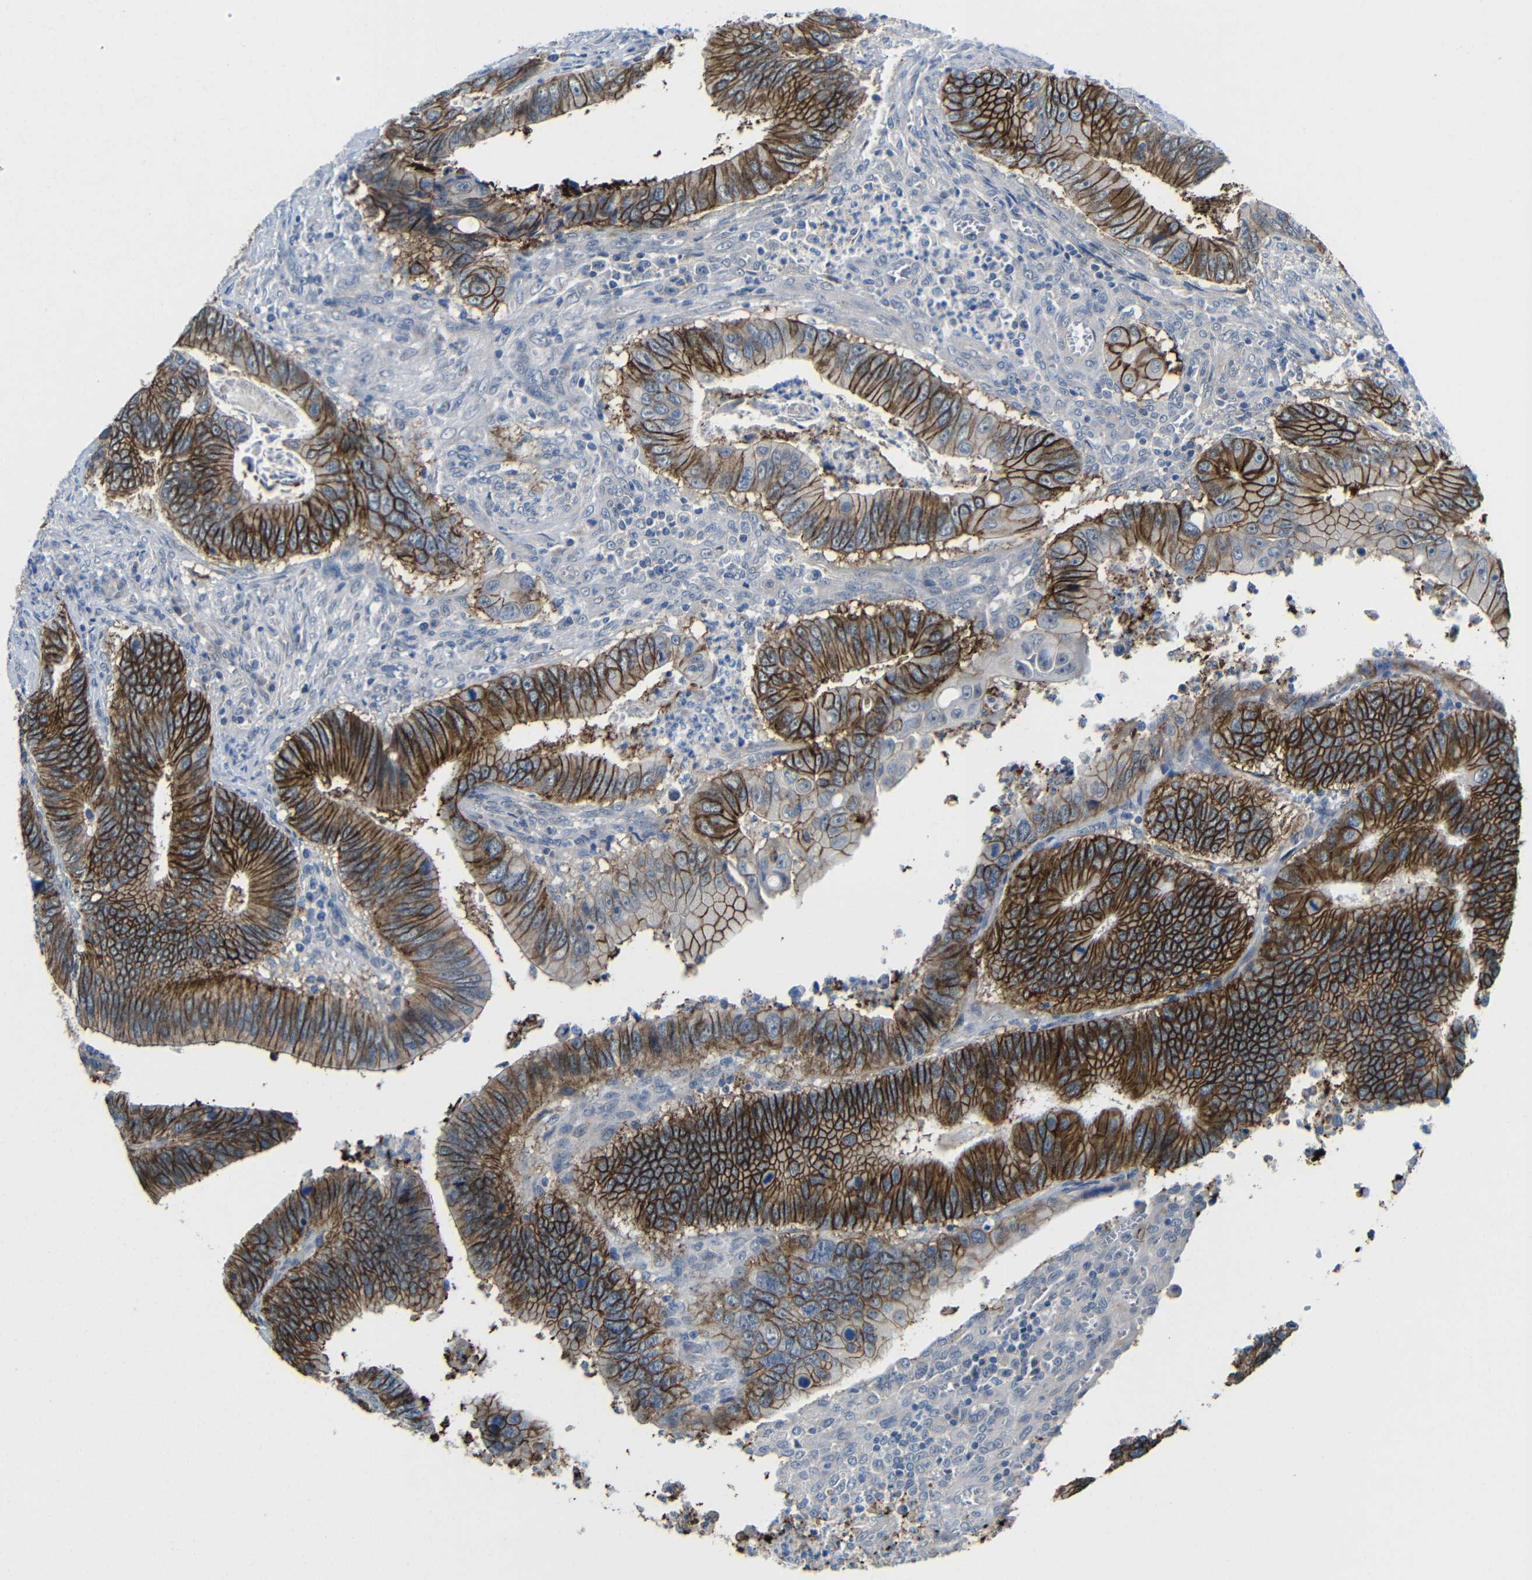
{"staining": {"intensity": "strong", "quantity": ">75%", "location": "cytoplasmic/membranous"}, "tissue": "colorectal cancer", "cell_type": "Tumor cells", "image_type": "cancer", "snomed": [{"axis": "morphology", "description": "Inflammation, NOS"}, {"axis": "morphology", "description": "Adenocarcinoma, NOS"}, {"axis": "topography", "description": "Colon"}], "caption": "Tumor cells demonstrate high levels of strong cytoplasmic/membranous expression in about >75% of cells in human colorectal cancer (adenocarcinoma).", "gene": "ZNF90", "patient": {"sex": "male", "age": 72}}